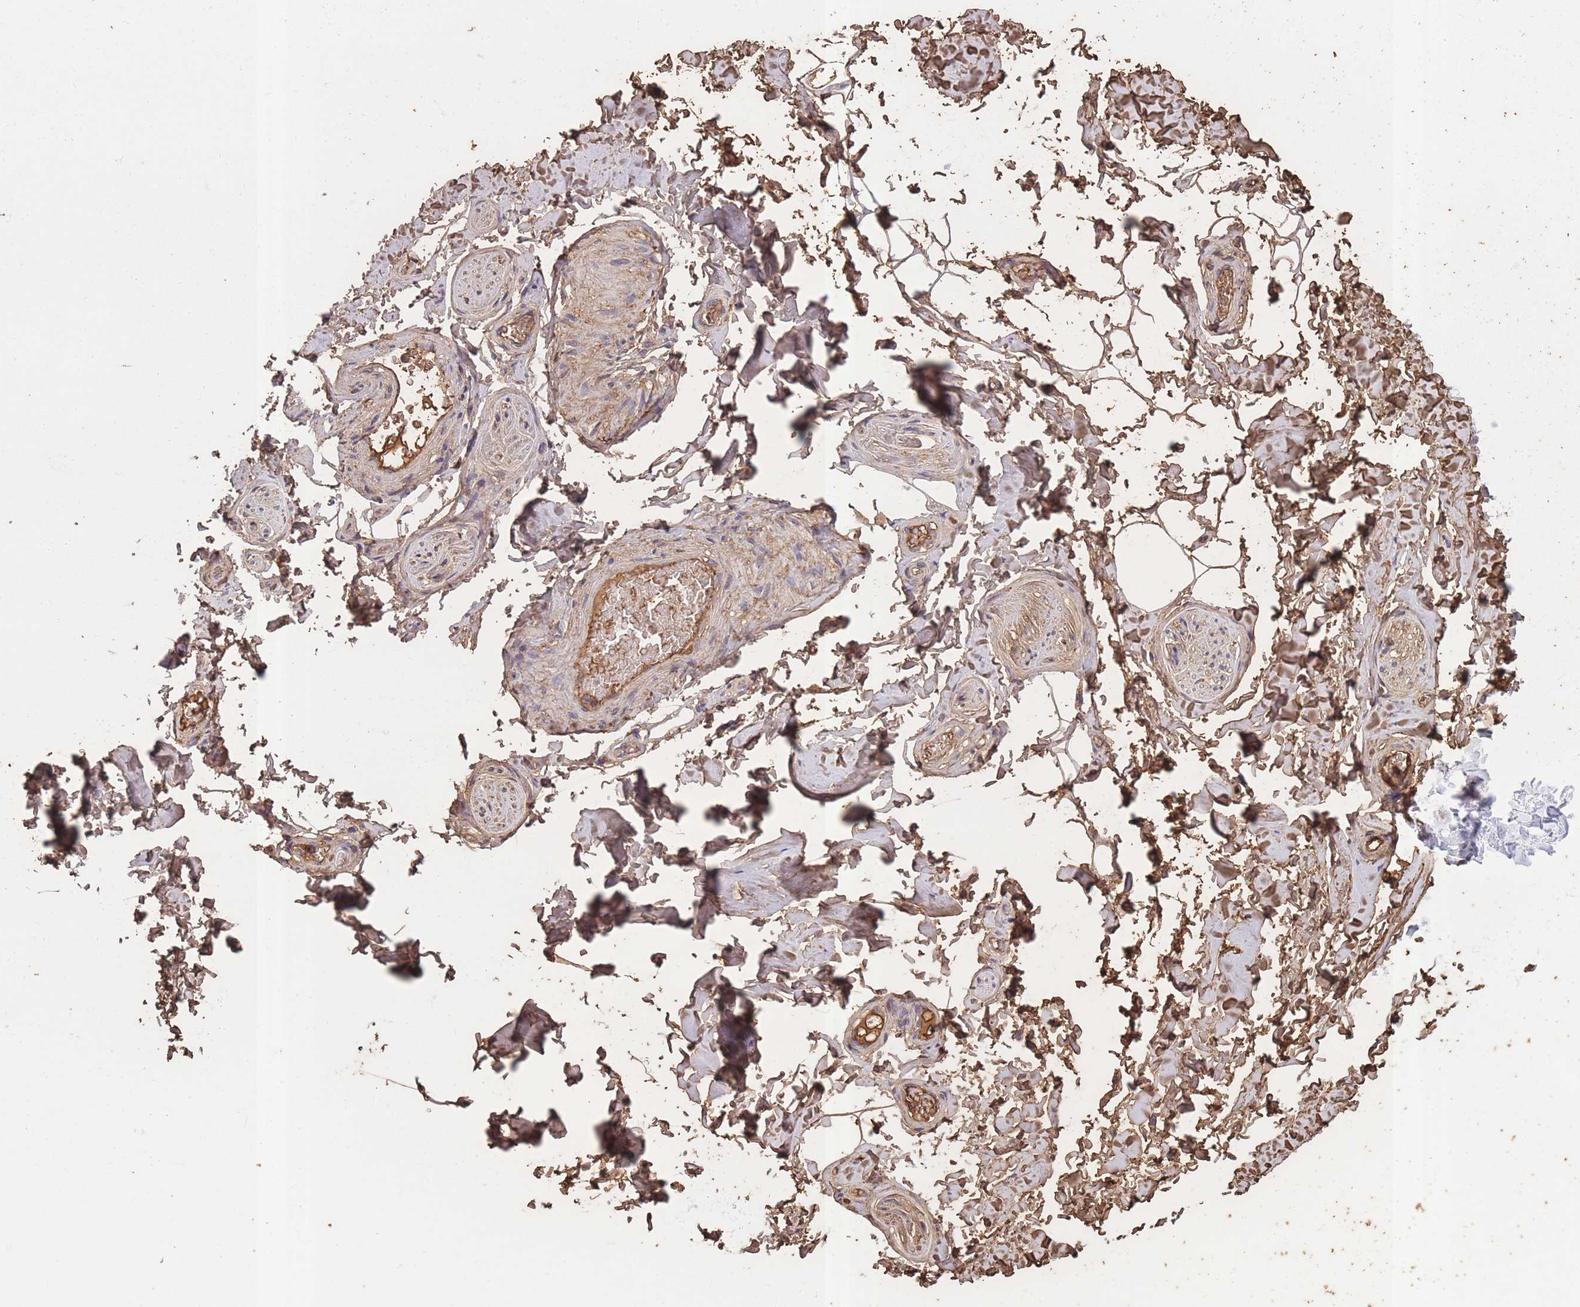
{"staining": {"intensity": "negative", "quantity": "none", "location": "none"}, "tissue": "adipose tissue", "cell_type": "Adipocytes", "image_type": "normal", "snomed": [{"axis": "morphology", "description": "Normal tissue, NOS"}, {"axis": "topography", "description": "Soft tissue"}, {"axis": "topography", "description": "Adipose tissue"}, {"axis": "topography", "description": "Vascular tissue"}, {"axis": "topography", "description": "Peripheral nerve tissue"}], "caption": "Image shows no significant protein expression in adipocytes of benign adipose tissue.", "gene": "KAT2A", "patient": {"sex": "male", "age": 46}}